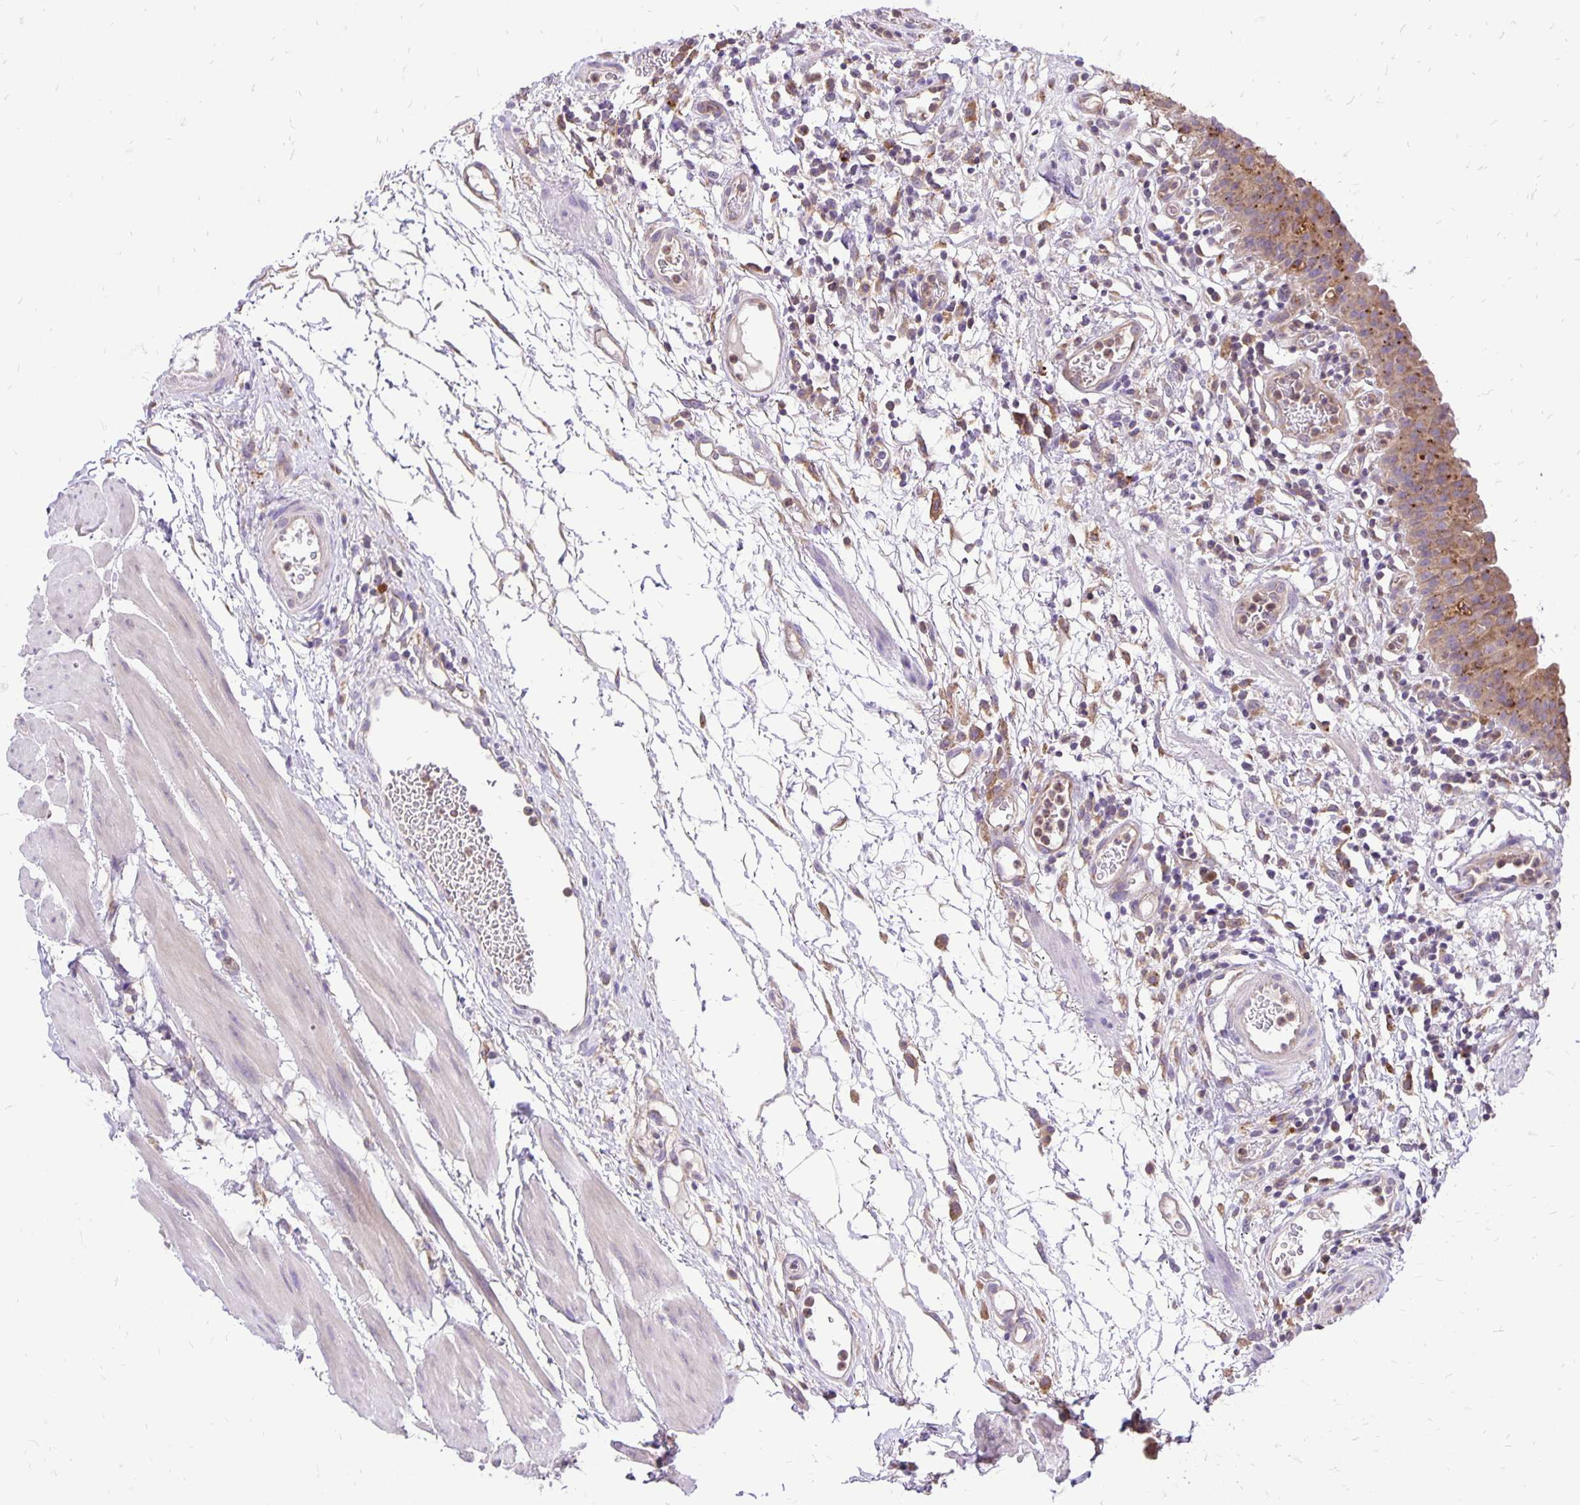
{"staining": {"intensity": "moderate", "quantity": "25%-75%", "location": "cytoplasmic/membranous"}, "tissue": "urinary bladder", "cell_type": "Urothelial cells", "image_type": "normal", "snomed": [{"axis": "morphology", "description": "Normal tissue, NOS"}, {"axis": "morphology", "description": "Inflammation, NOS"}, {"axis": "topography", "description": "Urinary bladder"}], "caption": "Urinary bladder stained with DAB (3,3'-diaminobenzidine) immunohistochemistry (IHC) shows medium levels of moderate cytoplasmic/membranous positivity in approximately 25%-75% of urothelial cells. Immunohistochemistry stains the protein in brown and the nuclei are stained blue.", "gene": "EIF5A", "patient": {"sex": "male", "age": 57}}